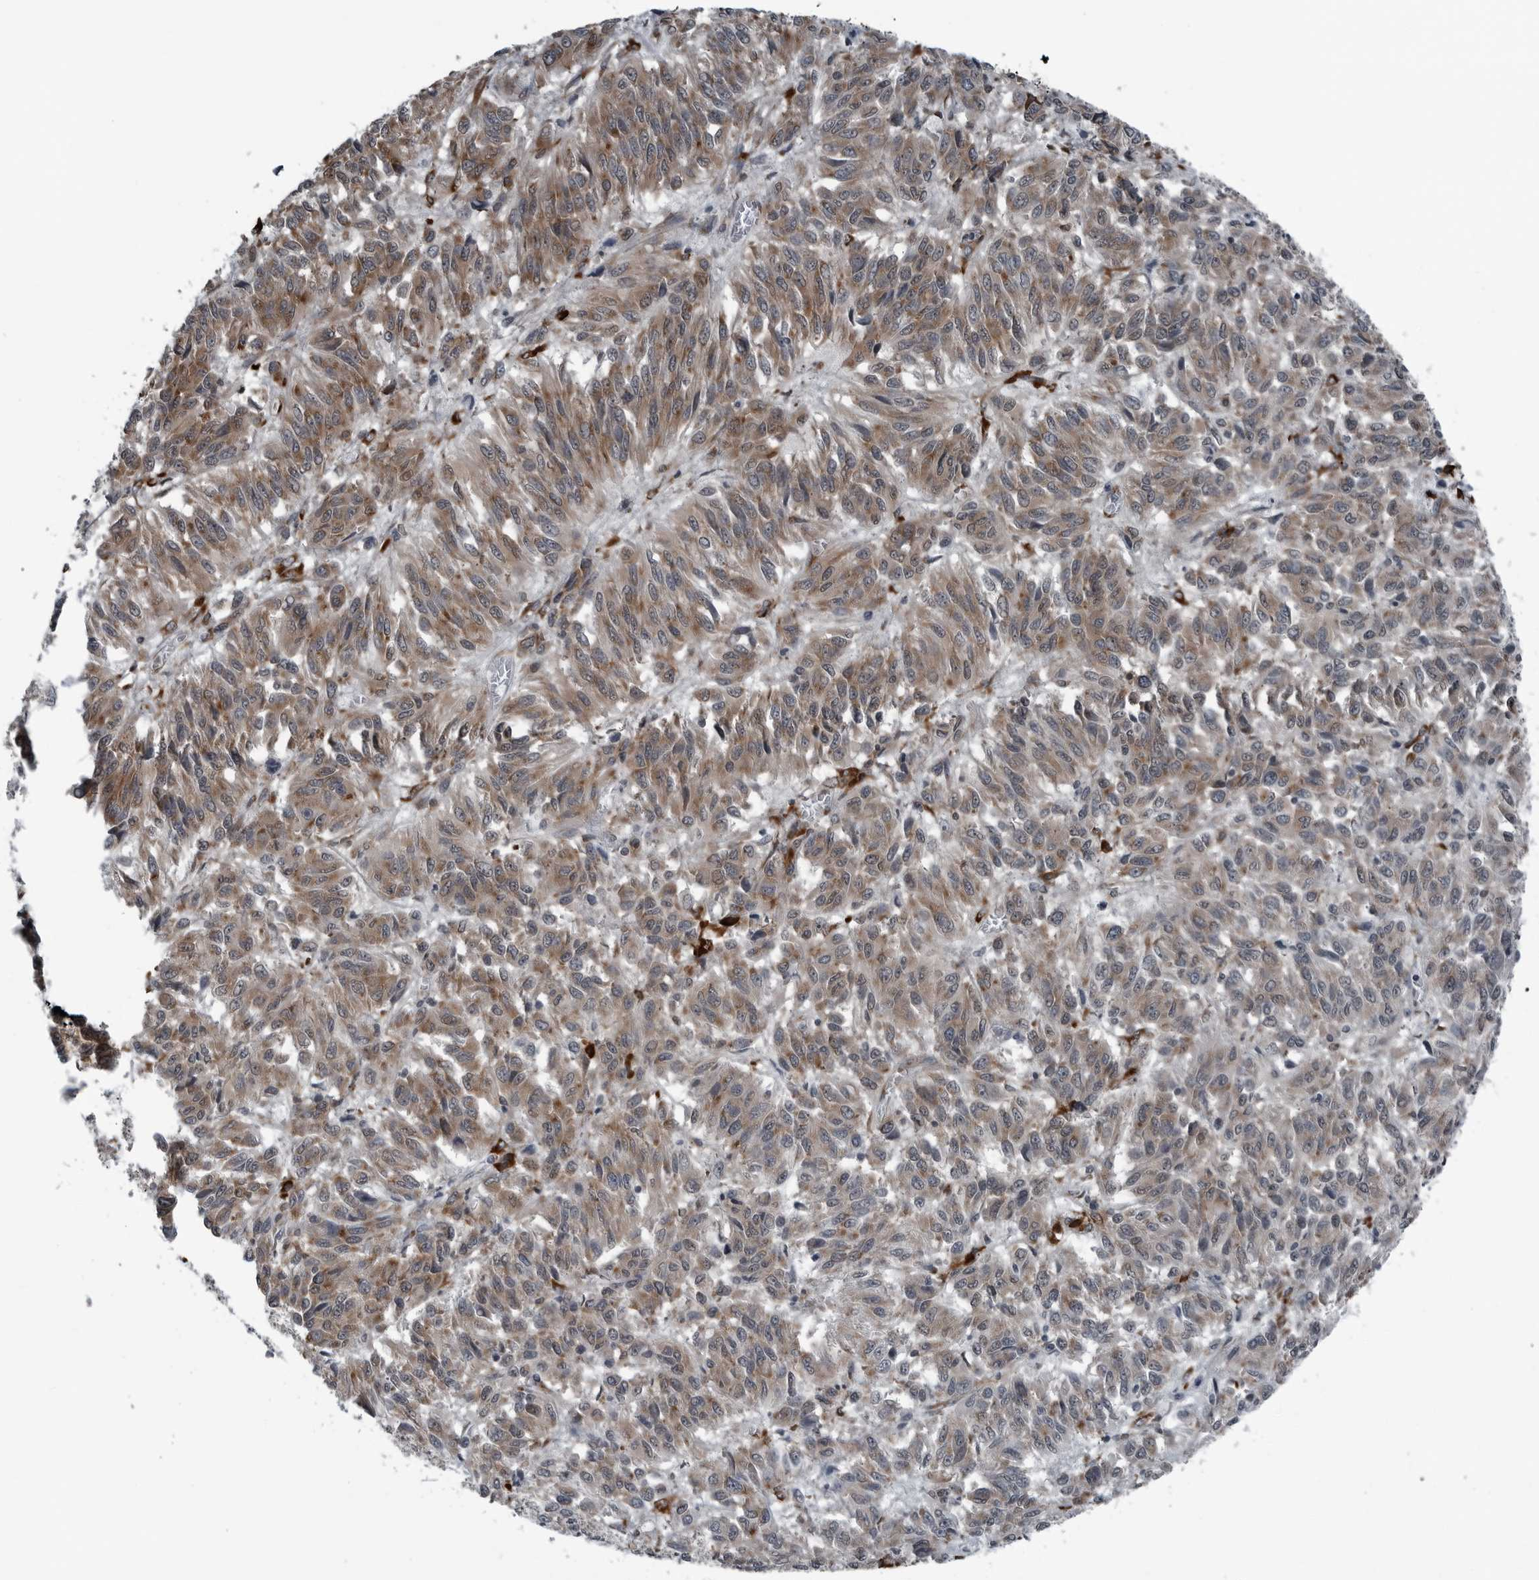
{"staining": {"intensity": "moderate", "quantity": ">75%", "location": "cytoplasmic/membranous"}, "tissue": "melanoma", "cell_type": "Tumor cells", "image_type": "cancer", "snomed": [{"axis": "morphology", "description": "Malignant melanoma, Metastatic site"}, {"axis": "topography", "description": "Lung"}], "caption": "IHC histopathology image of neoplastic tissue: human melanoma stained using IHC shows medium levels of moderate protein expression localized specifically in the cytoplasmic/membranous of tumor cells, appearing as a cytoplasmic/membranous brown color.", "gene": "CEP85", "patient": {"sex": "male", "age": 64}}